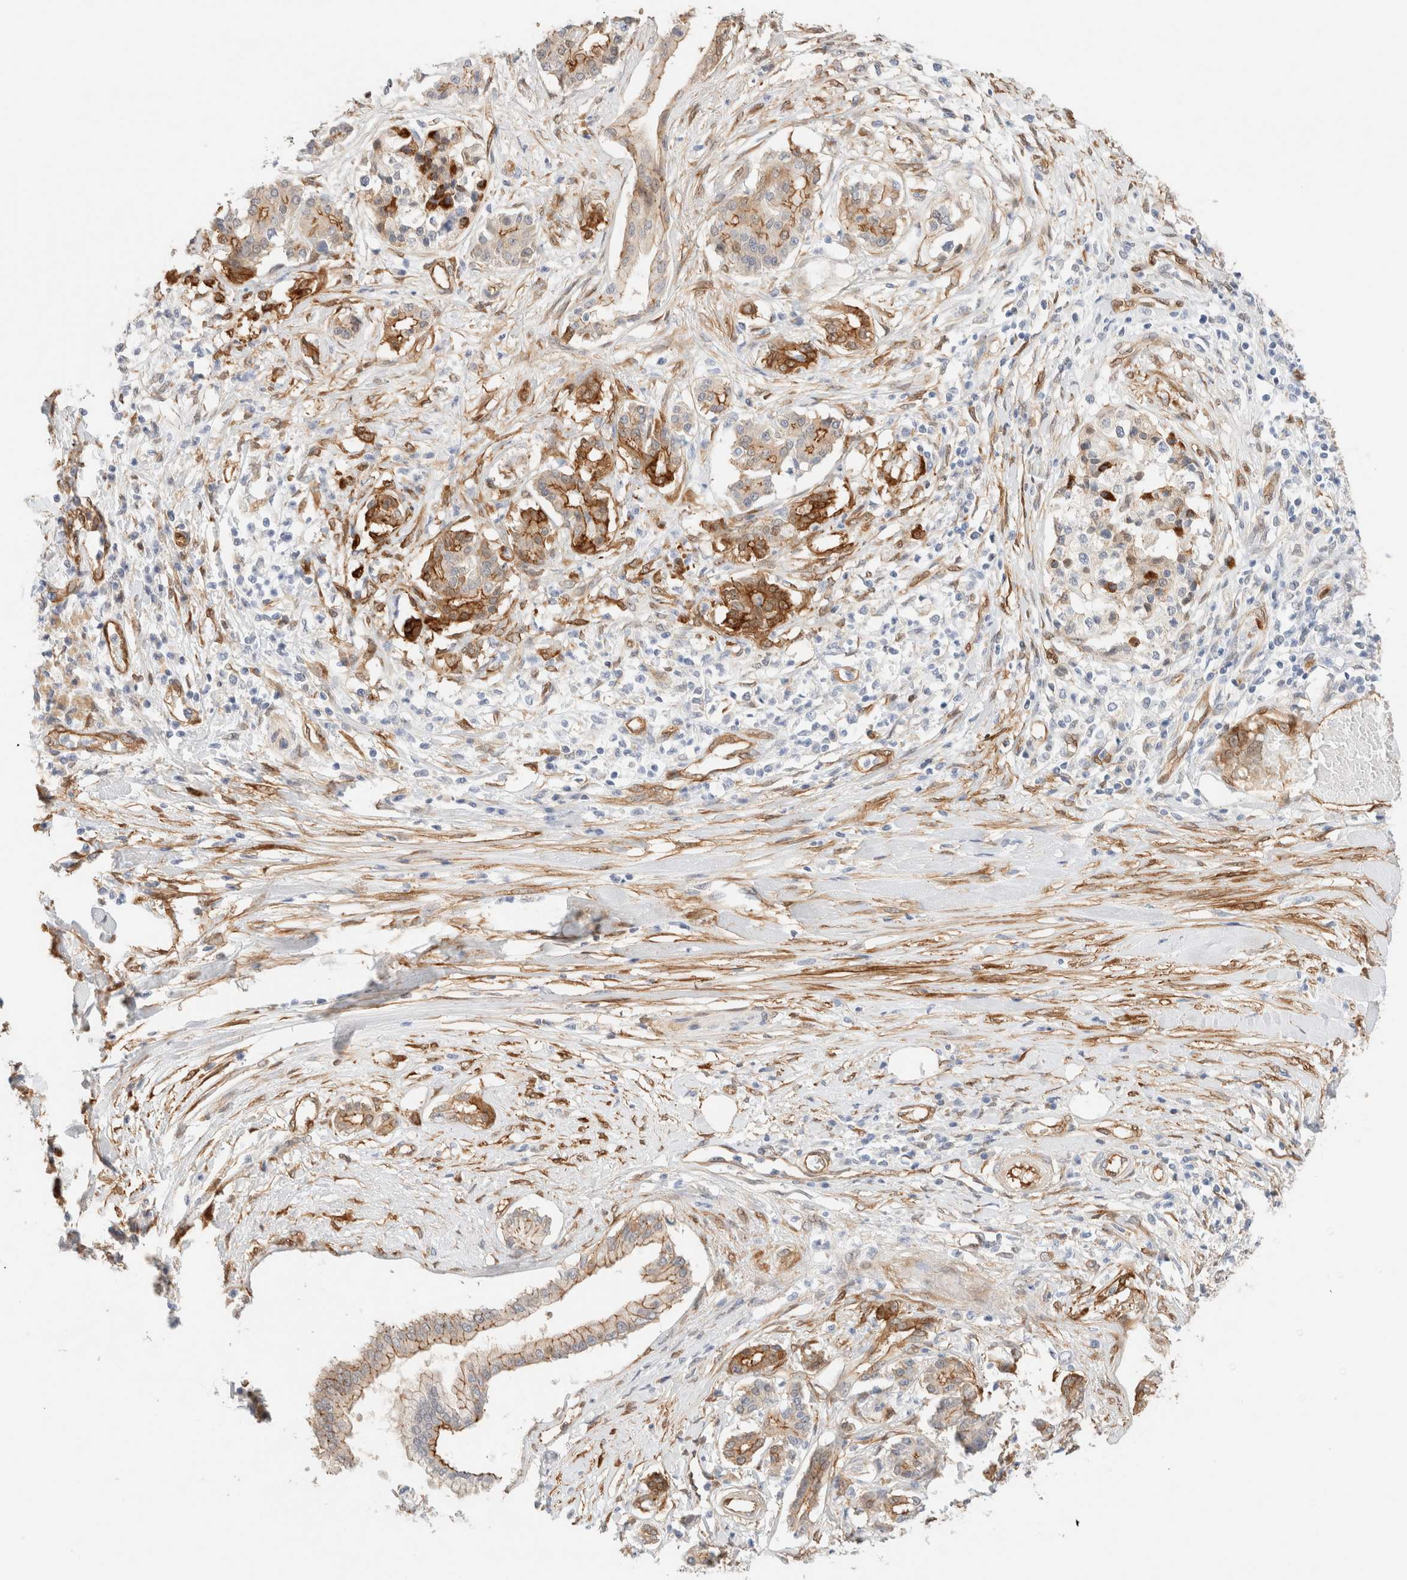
{"staining": {"intensity": "moderate", "quantity": ">75%", "location": "cytoplasmic/membranous"}, "tissue": "pancreatic cancer", "cell_type": "Tumor cells", "image_type": "cancer", "snomed": [{"axis": "morphology", "description": "Adenocarcinoma, NOS"}, {"axis": "topography", "description": "Pancreas"}], "caption": "Pancreatic adenocarcinoma stained with DAB IHC shows medium levels of moderate cytoplasmic/membranous positivity in approximately >75% of tumor cells.", "gene": "LMCD1", "patient": {"sex": "female", "age": 56}}